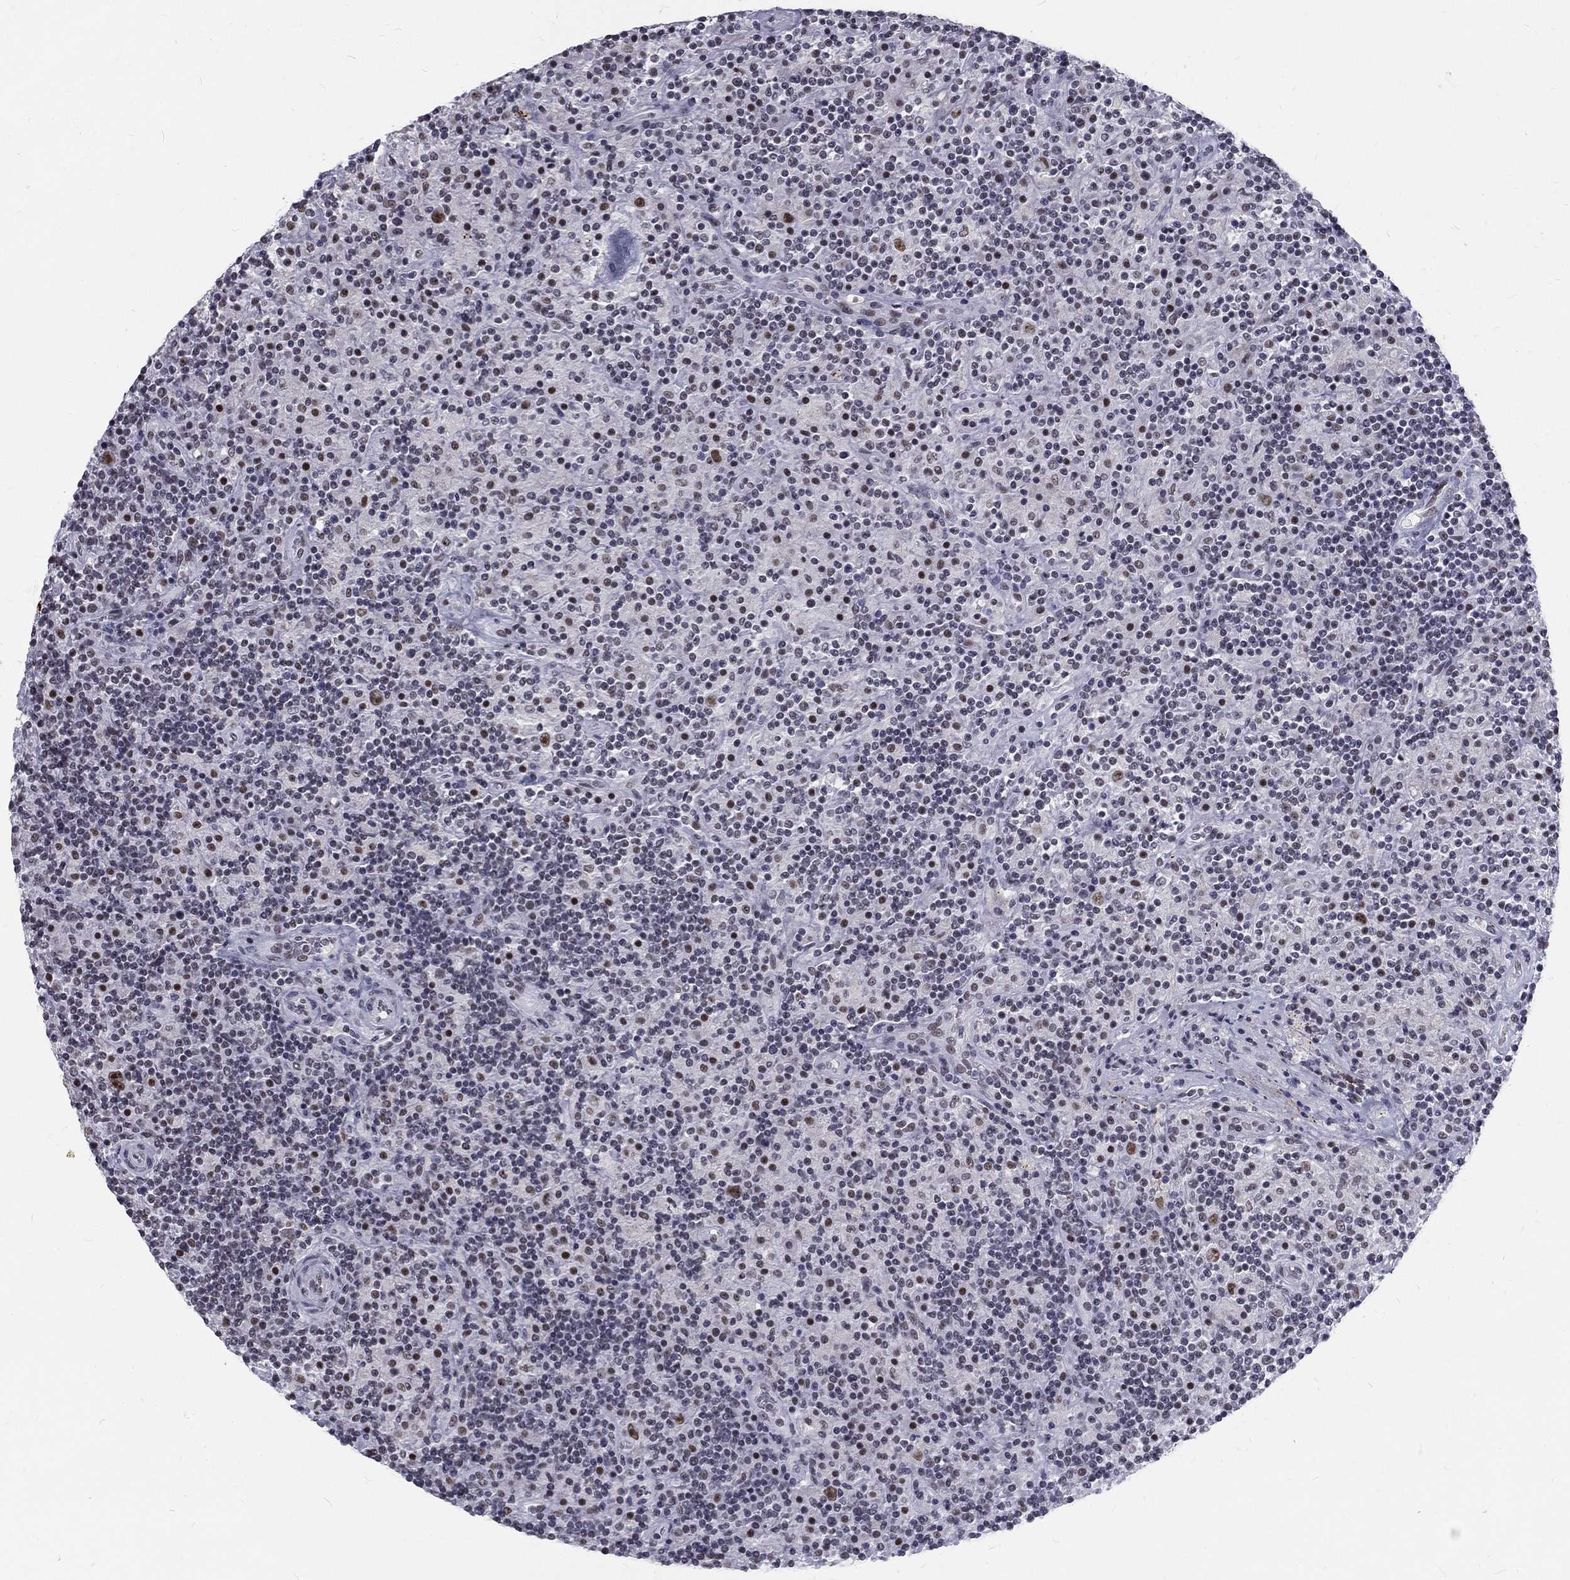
{"staining": {"intensity": "moderate", "quantity": "25%-75%", "location": "nuclear"}, "tissue": "lymphoma", "cell_type": "Tumor cells", "image_type": "cancer", "snomed": [{"axis": "morphology", "description": "Hodgkin's disease, NOS"}, {"axis": "topography", "description": "Lymph node"}], "caption": "The photomicrograph reveals staining of lymphoma, revealing moderate nuclear protein expression (brown color) within tumor cells.", "gene": "SNORC", "patient": {"sex": "male", "age": 70}}